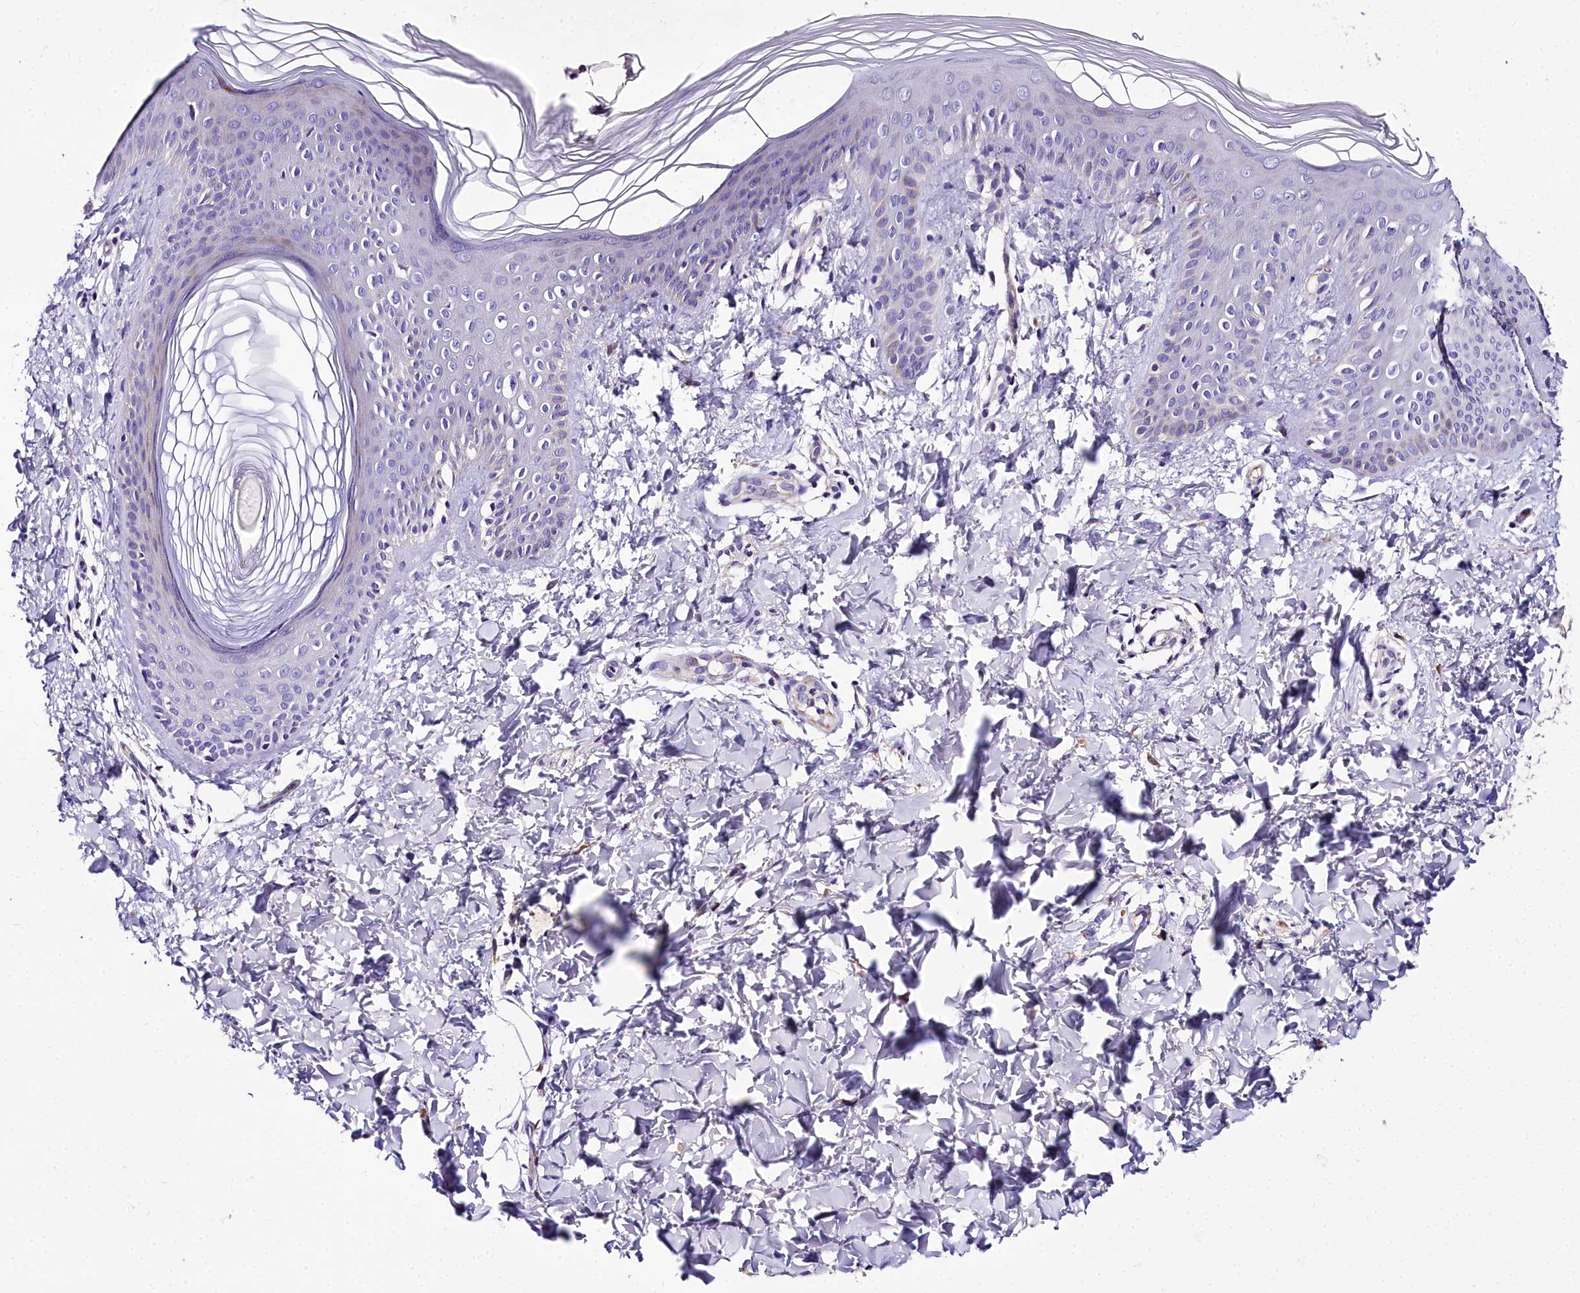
{"staining": {"intensity": "moderate", "quantity": "<25%", "location": "cytoplasmic/membranous"}, "tissue": "skin", "cell_type": "Epidermal cells", "image_type": "normal", "snomed": [{"axis": "morphology", "description": "Normal tissue, NOS"}, {"axis": "morphology", "description": "Inflammation, NOS"}, {"axis": "topography", "description": "Soft tissue"}, {"axis": "topography", "description": "Anal"}], "caption": "Immunohistochemistry photomicrograph of unremarkable skin: skin stained using immunohistochemistry (IHC) exhibits low levels of moderate protein expression localized specifically in the cytoplasmic/membranous of epidermal cells, appearing as a cytoplasmic/membranous brown color.", "gene": "MS4A18", "patient": {"sex": "female", "age": 15}}